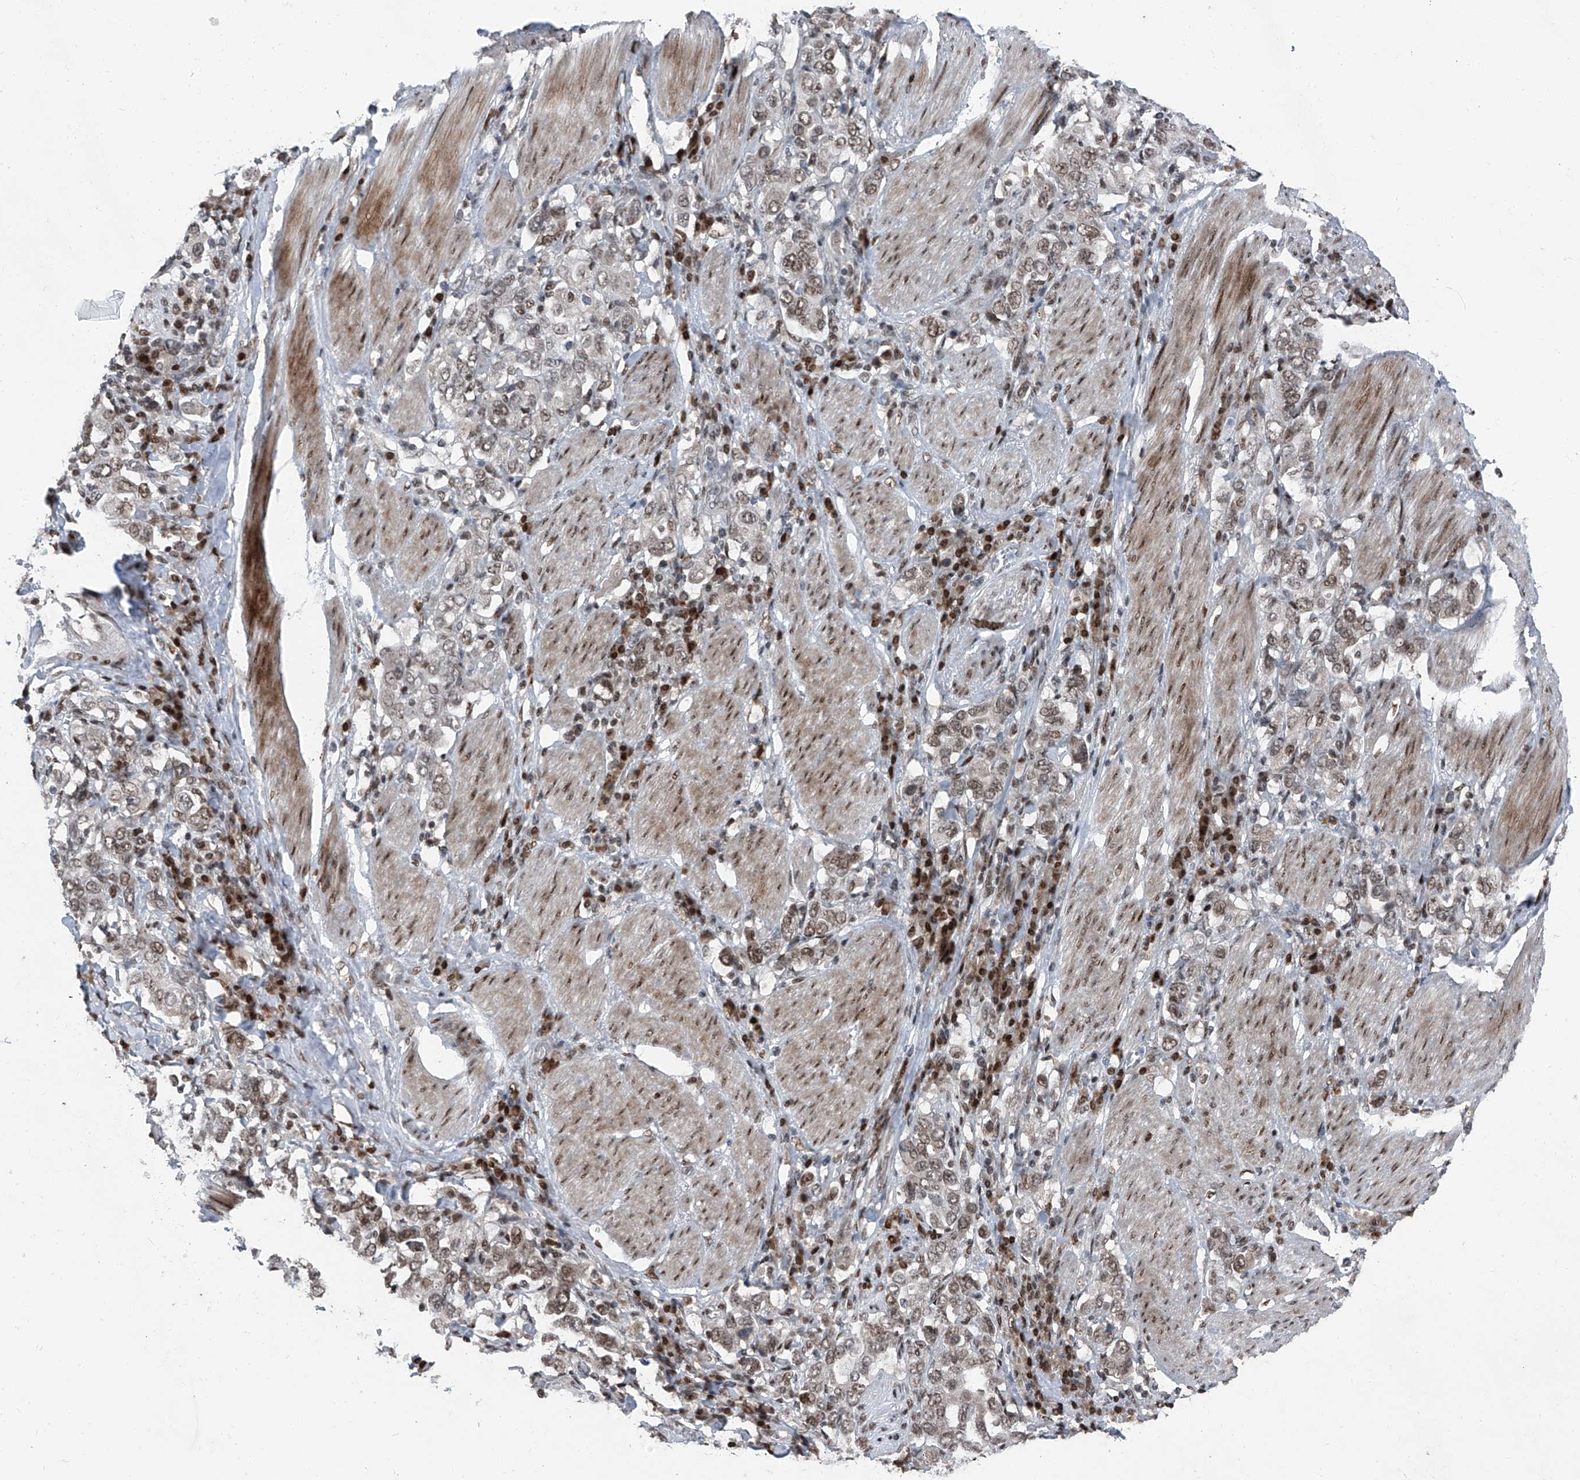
{"staining": {"intensity": "moderate", "quantity": "25%-75%", "location": "nuclear"}, "tissue": "stomach cancer", "cell_type": "Tumor cells", "image_type": "cancer", "snomed": [{"axis": "morphology", "description": "Adenocarcinoma, NOS"}, {"axis": "topography", "description": "Stomach, upper"}], "caption": "Moderate nuclear protein positivity is identified in about 25%-75% of tumor cells in stomach cancer. (brown staining indicates protein expression, while blue staining denotes nuclei).", "gene": "BMI1", "patient": {"sex": "male", "age": 62}}